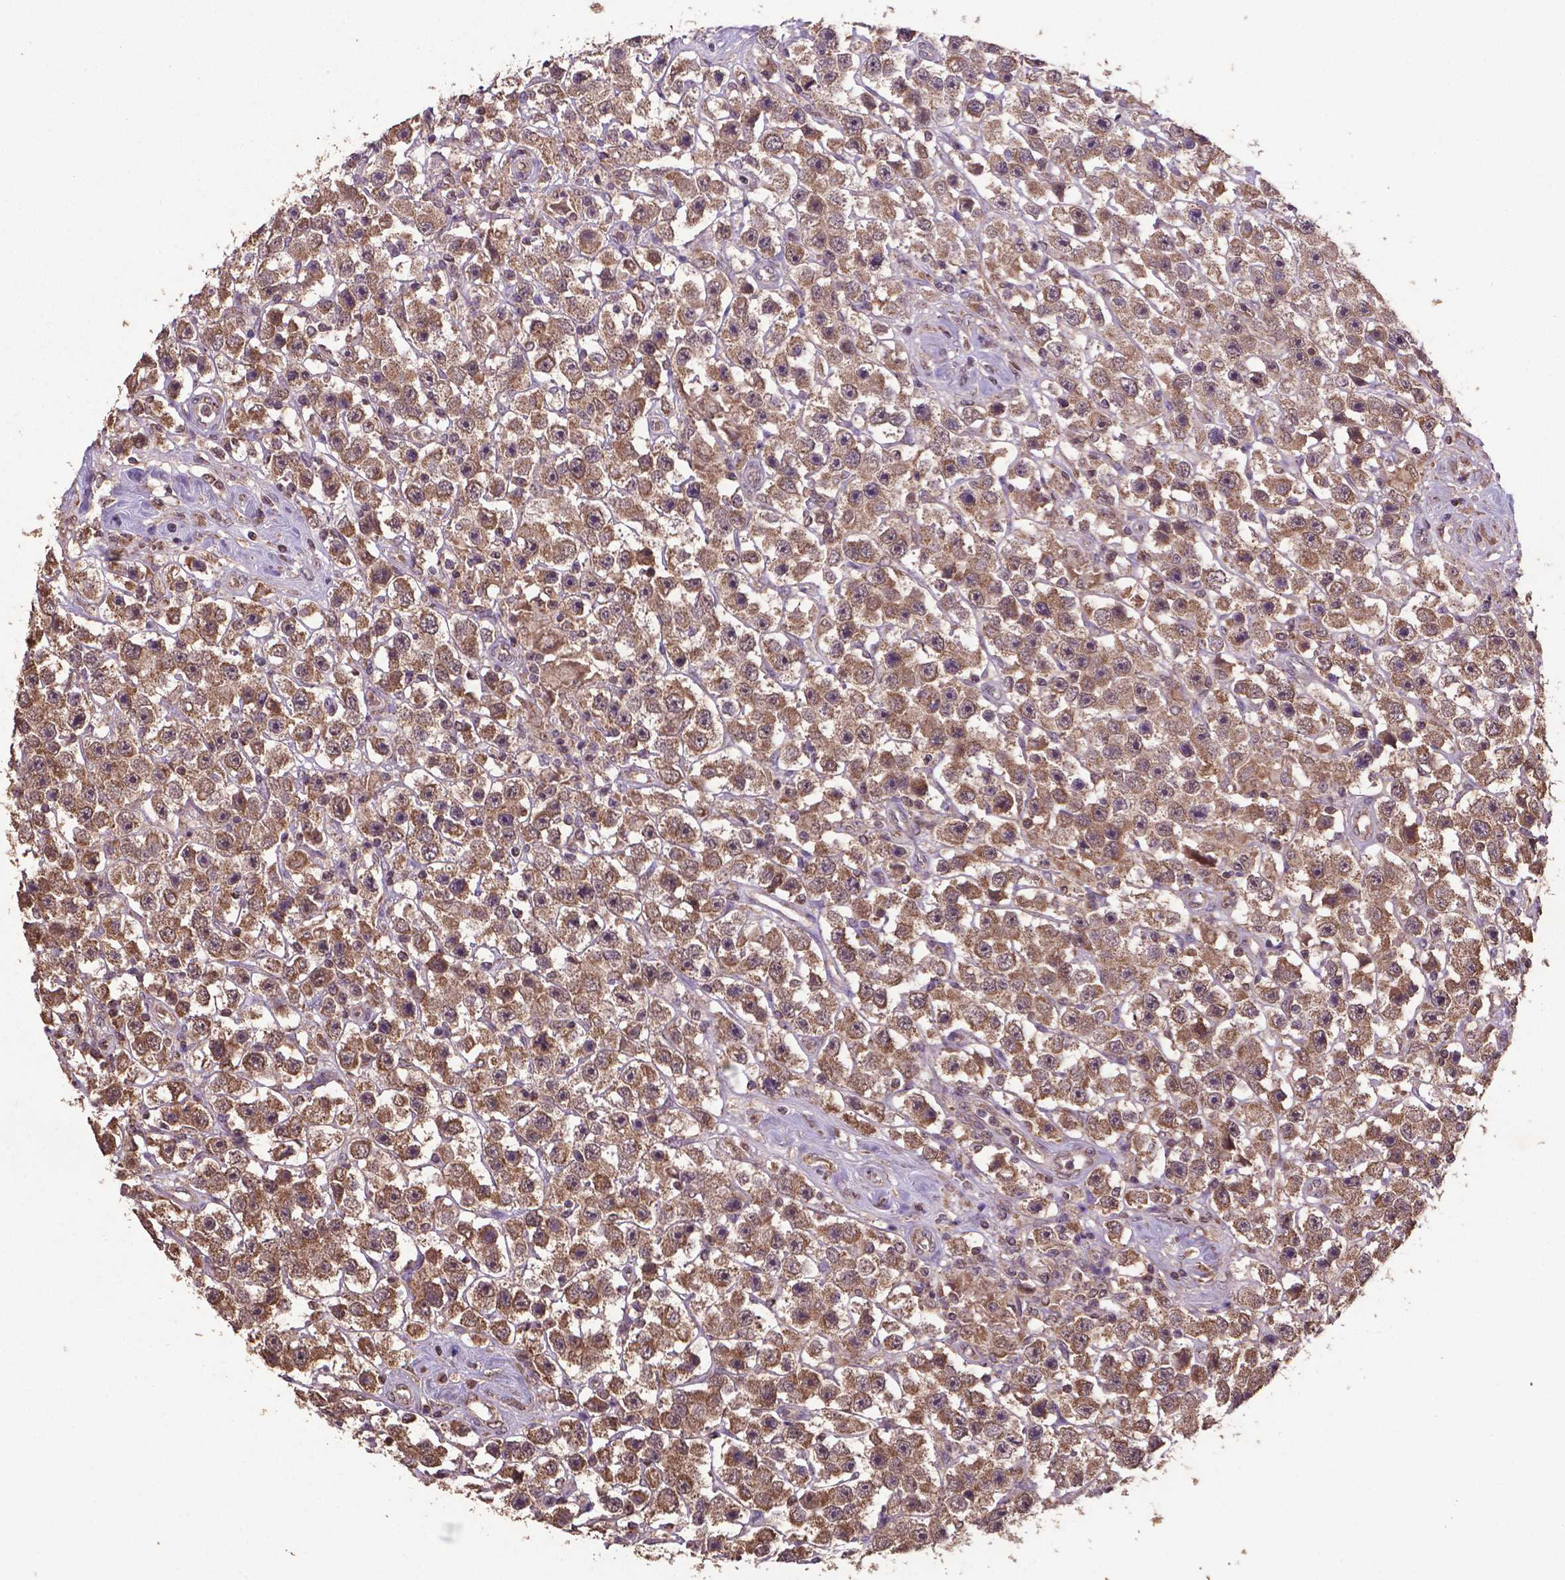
{"staining": {"intensity": "moderate", "quantity": ">75%", "location": "cytoplasmic/membranous,nuclear"}, "tissue": "testis cancer", "cell_type": "Tumor cells", "image_type": "cancer", "snomed": [{"axis": "morphology", "description": "Seminoma, NOS"}, {"axis": "topography", "description": "Testis"}], "caption": "Brown immunohistochemical staining in testis cancer reveals moderate cytoplasmic/membranous and nuclear positivity in about >75% of tumor cells.", "gene": "DCAF1", "patient": {"sex": "male", "age": 45}}